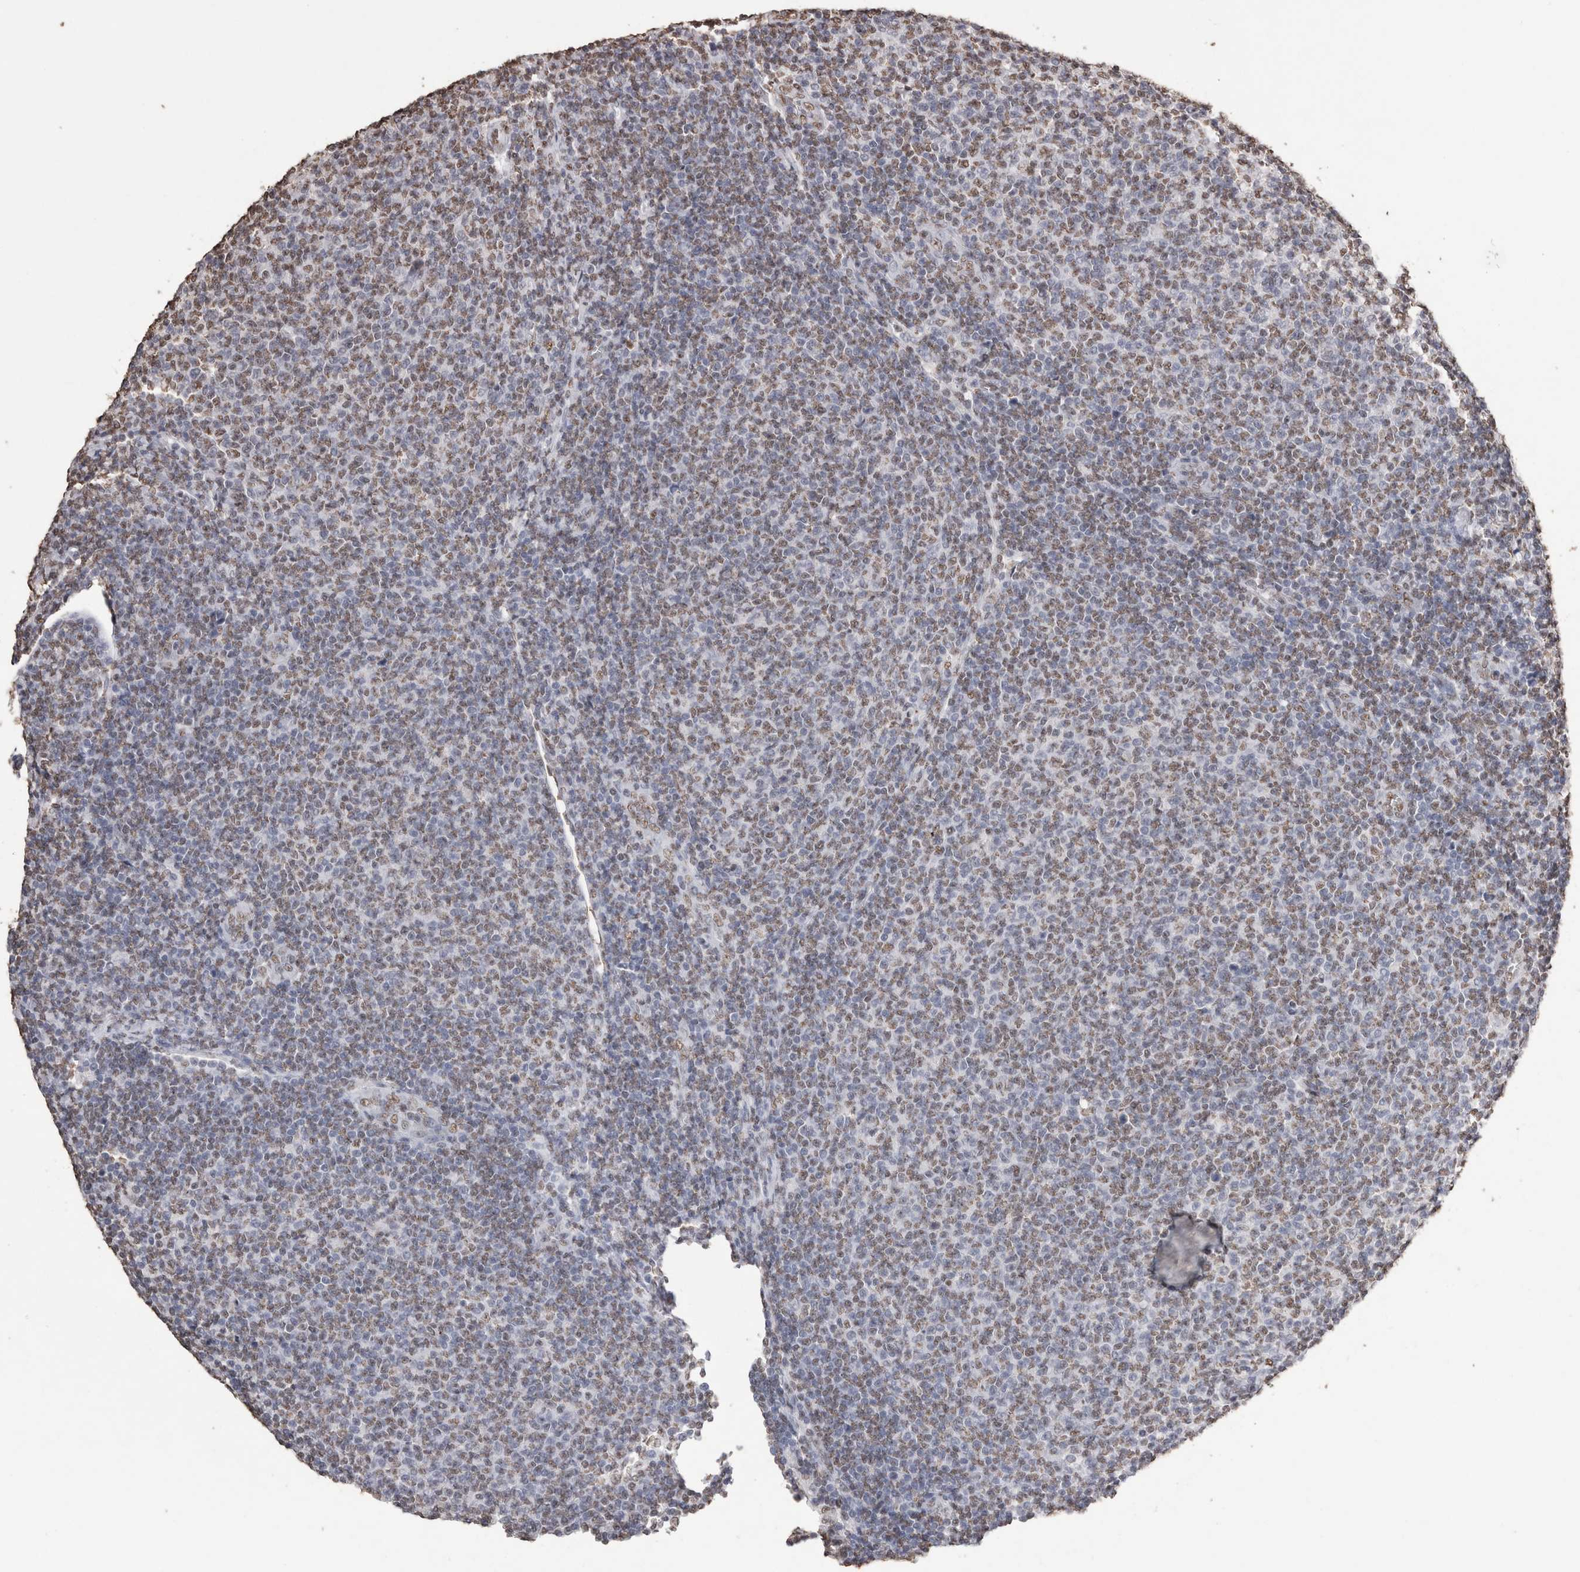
{"staining": {"intensity": "moderate", "quantity": "25%-75%", "location": "nuclear"}, "tissue": "lymphoma", "cell_type": "Tumor cells", "image_type": "cancer", "snomed": [{"axis": "morphology", "description": "Malignant lymphoma, non-Hodgkin's type, Low grade"}, {"axis": "topography", "description": "Lymph node"}], "caption": "High-power microscopy captured an immunohistochemistry (IHC) image of lymphoma, revealing moderate nuclear positivity in about 25%-75% of tumor cells.", "gene": "NTHL1", "patient": {"sex": "male", "age": 66}}